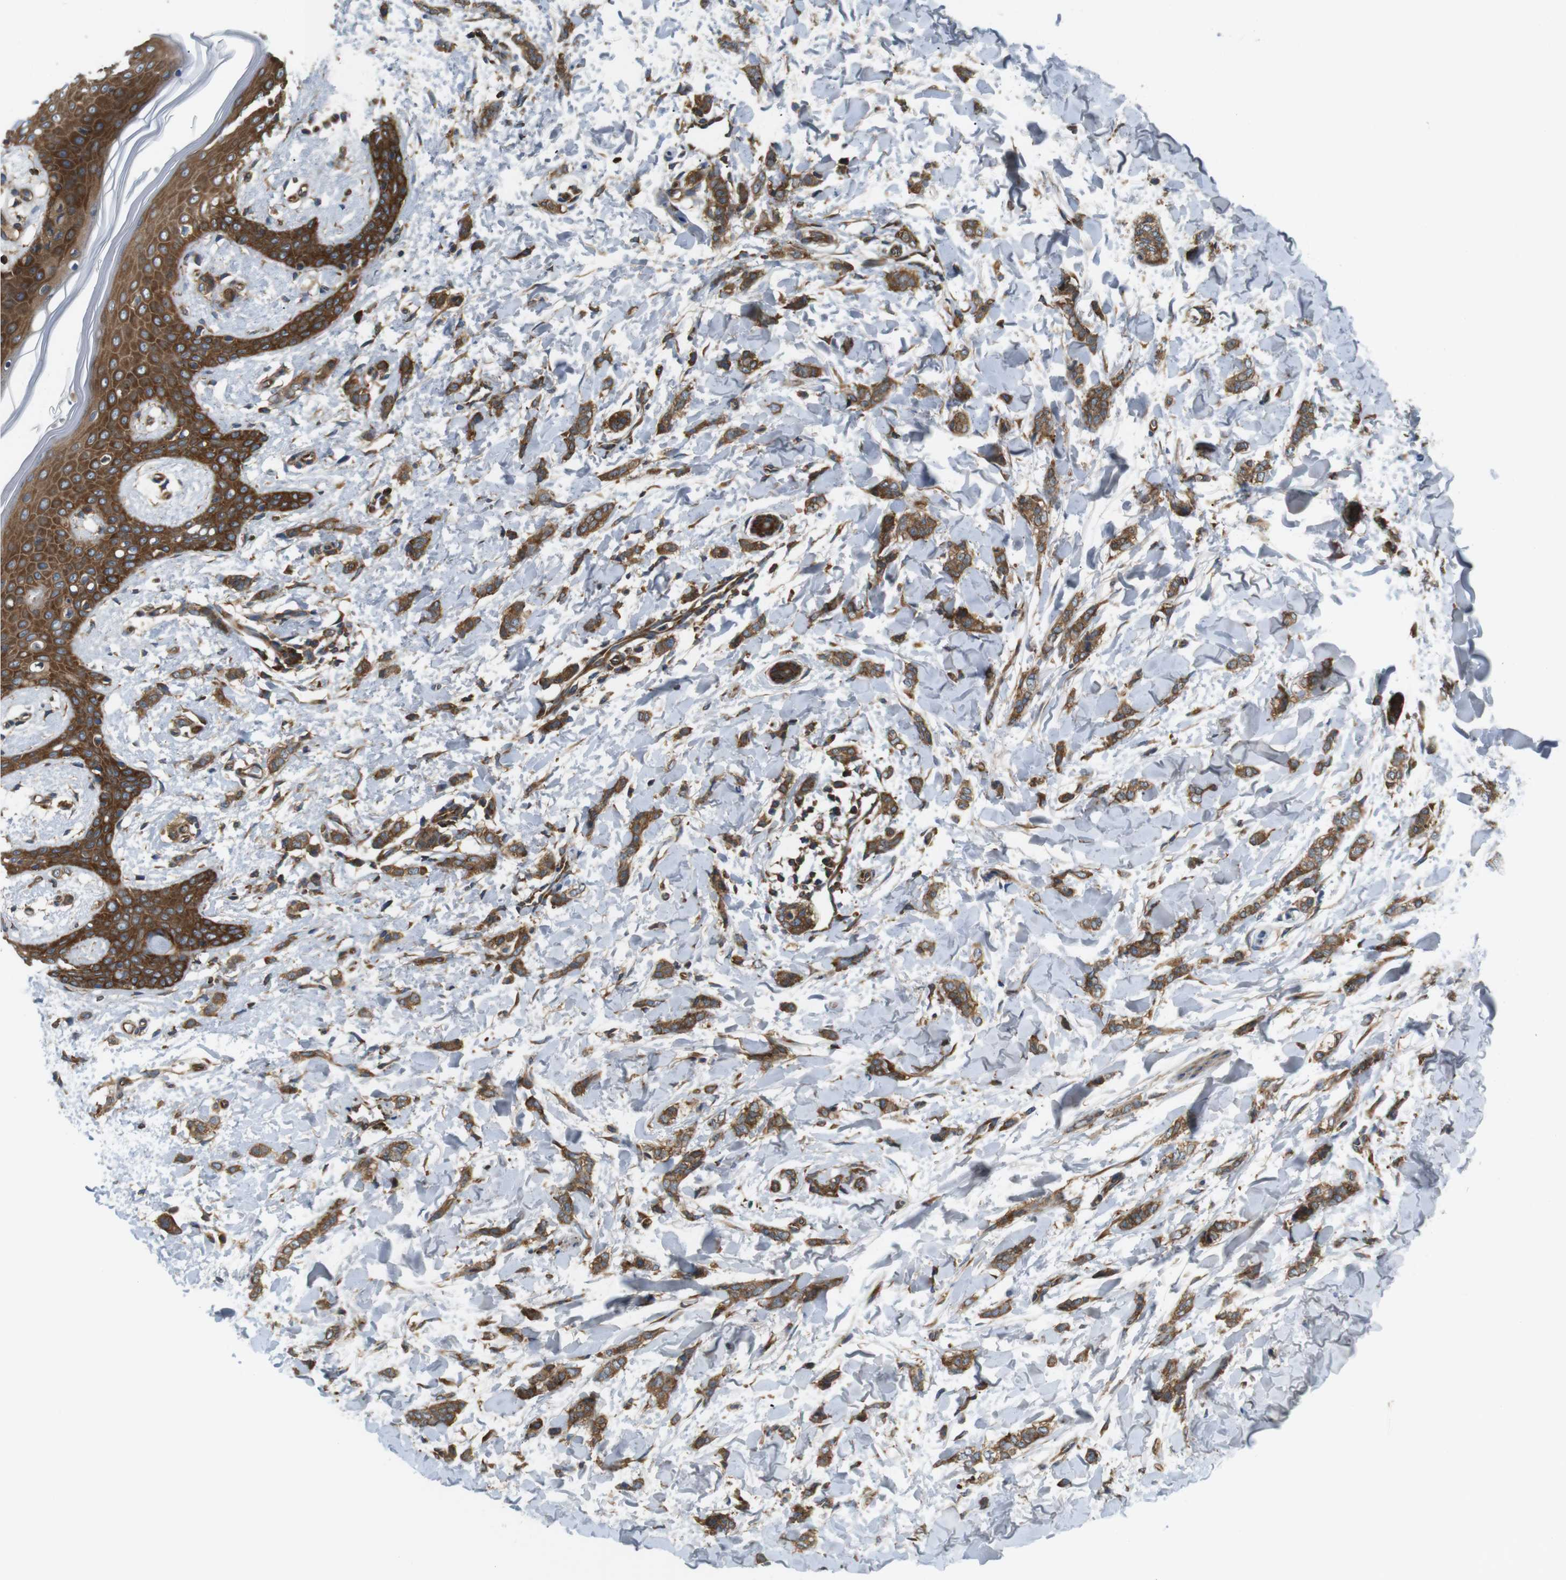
{"staining": {"intensity": "strong", "quantity": ">75%", "location": "cytoplasmic/membranous"}, "tissue": "breast cancer", "cell_type": "Tumor cells", "image_type": "cancer", "snomed": [{"axis": "morphology", "description": "Lobular carcinoma"}, {"axis": "topography", "description": "Skin"}, {"axis": "topography", "description": "Breast"}], "caption": "Breast cancer (lobular carcinoma) stained with DAB (3,3'-diaminobenzidine) immunohistochemistry (IHC) demonstrates high levels of strong cytoplasmic/membranous staining in approximately >75% of tumor cells.", "gene": "TSC1", "patient": {"sex": "female", "age": 46}}